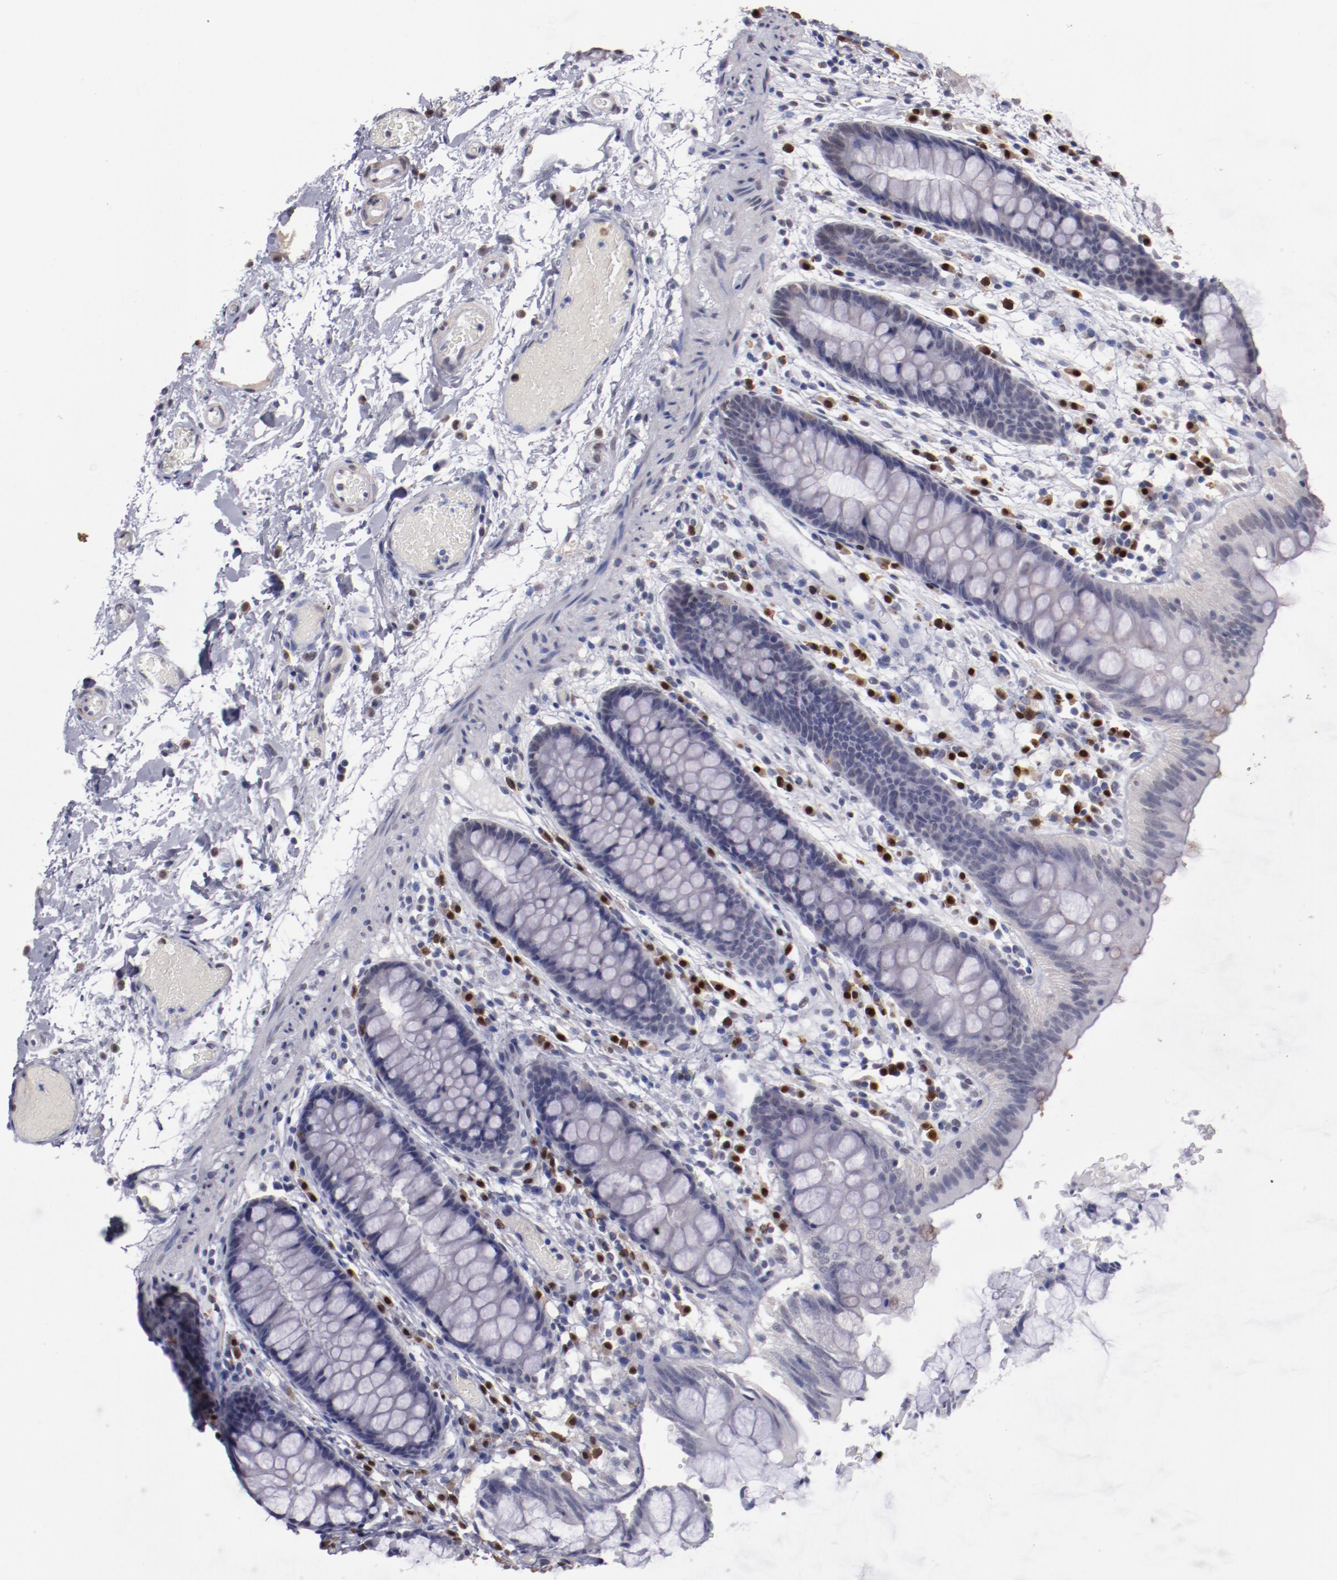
{"staining": {"intensity": "negative", "quantity": "none", "location": "none"}, "tissue": "colon", "cell_type": "Endothelial cells", "image_type": "normal", "snomed": [{"axis": "morphology", "description": "Normal tissue, NOS"}, {"axis": "topography", "description": "Smooth muscle"}, {"axis": "topography", "description": "Colon"}], "caption": "DAB immunohistochemical staining of benign colon displays no significant staining in endothelial cells.", "gene": "IRF4", "patient": {"sex": "male", "age": 67}}